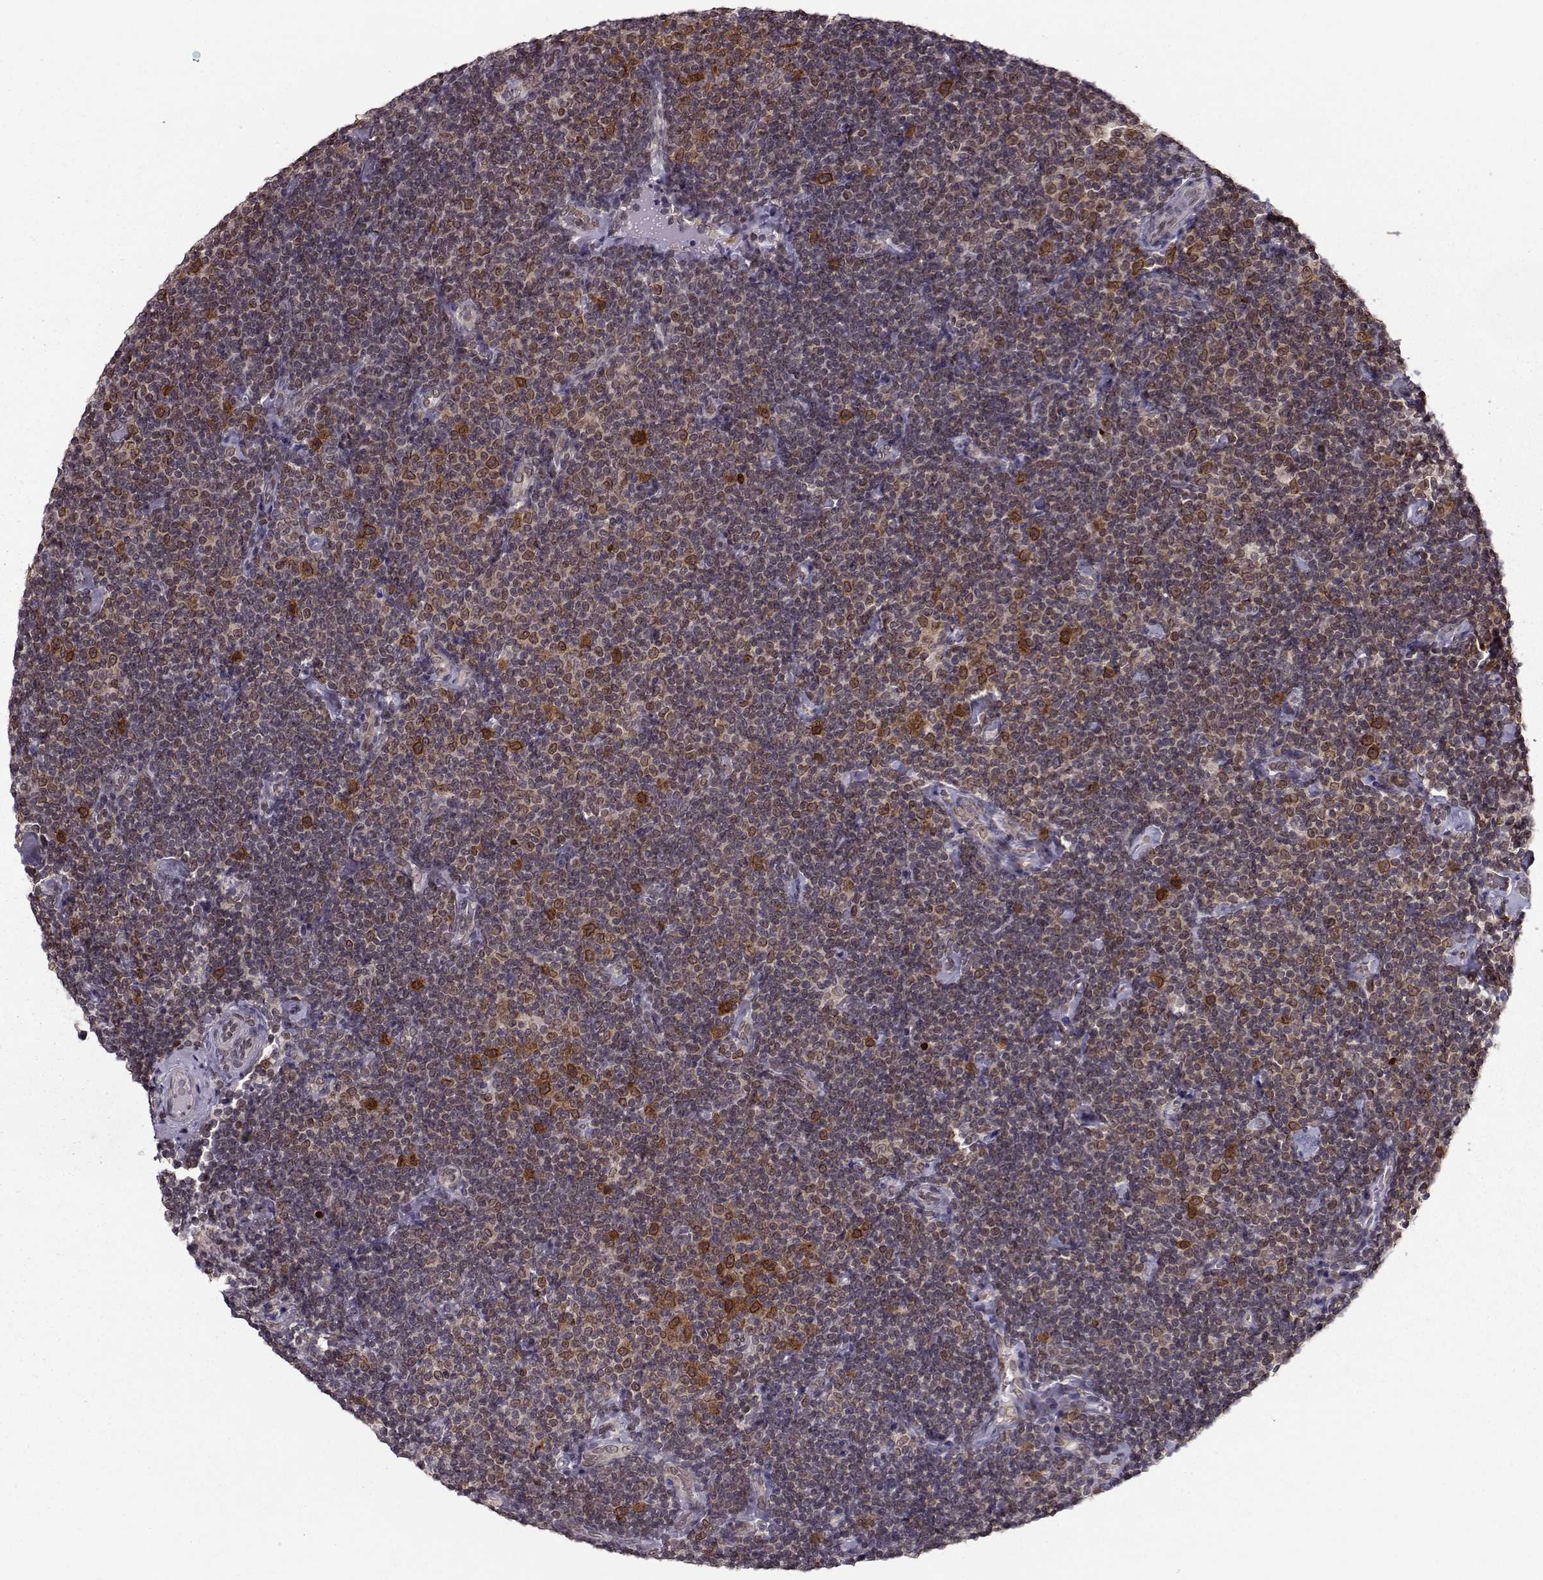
{"staining": {"intensity": "moderate", "quantity": "<25%", "location": "cytoplasmic/membranous,nuclear"}, "tissue": "lymphoma", "cell_type": "Tumor cells", "image_type": "cancer", "snomed": [{"axis": "morphology", "description": "Malignant lymphoma, non-Hodgkin's type, Low grade"}, {"axis": "topography", "description": "Lymph node"}], "caption": "Moderate cytoplasmic/membranous and nuclear expression for a protein is present in approximately <25% of tumor cells of lymphoma using immunohistochemistry (IHC).", "gene": "NUP37", "patient": {"sex": "male", "age": 81}}